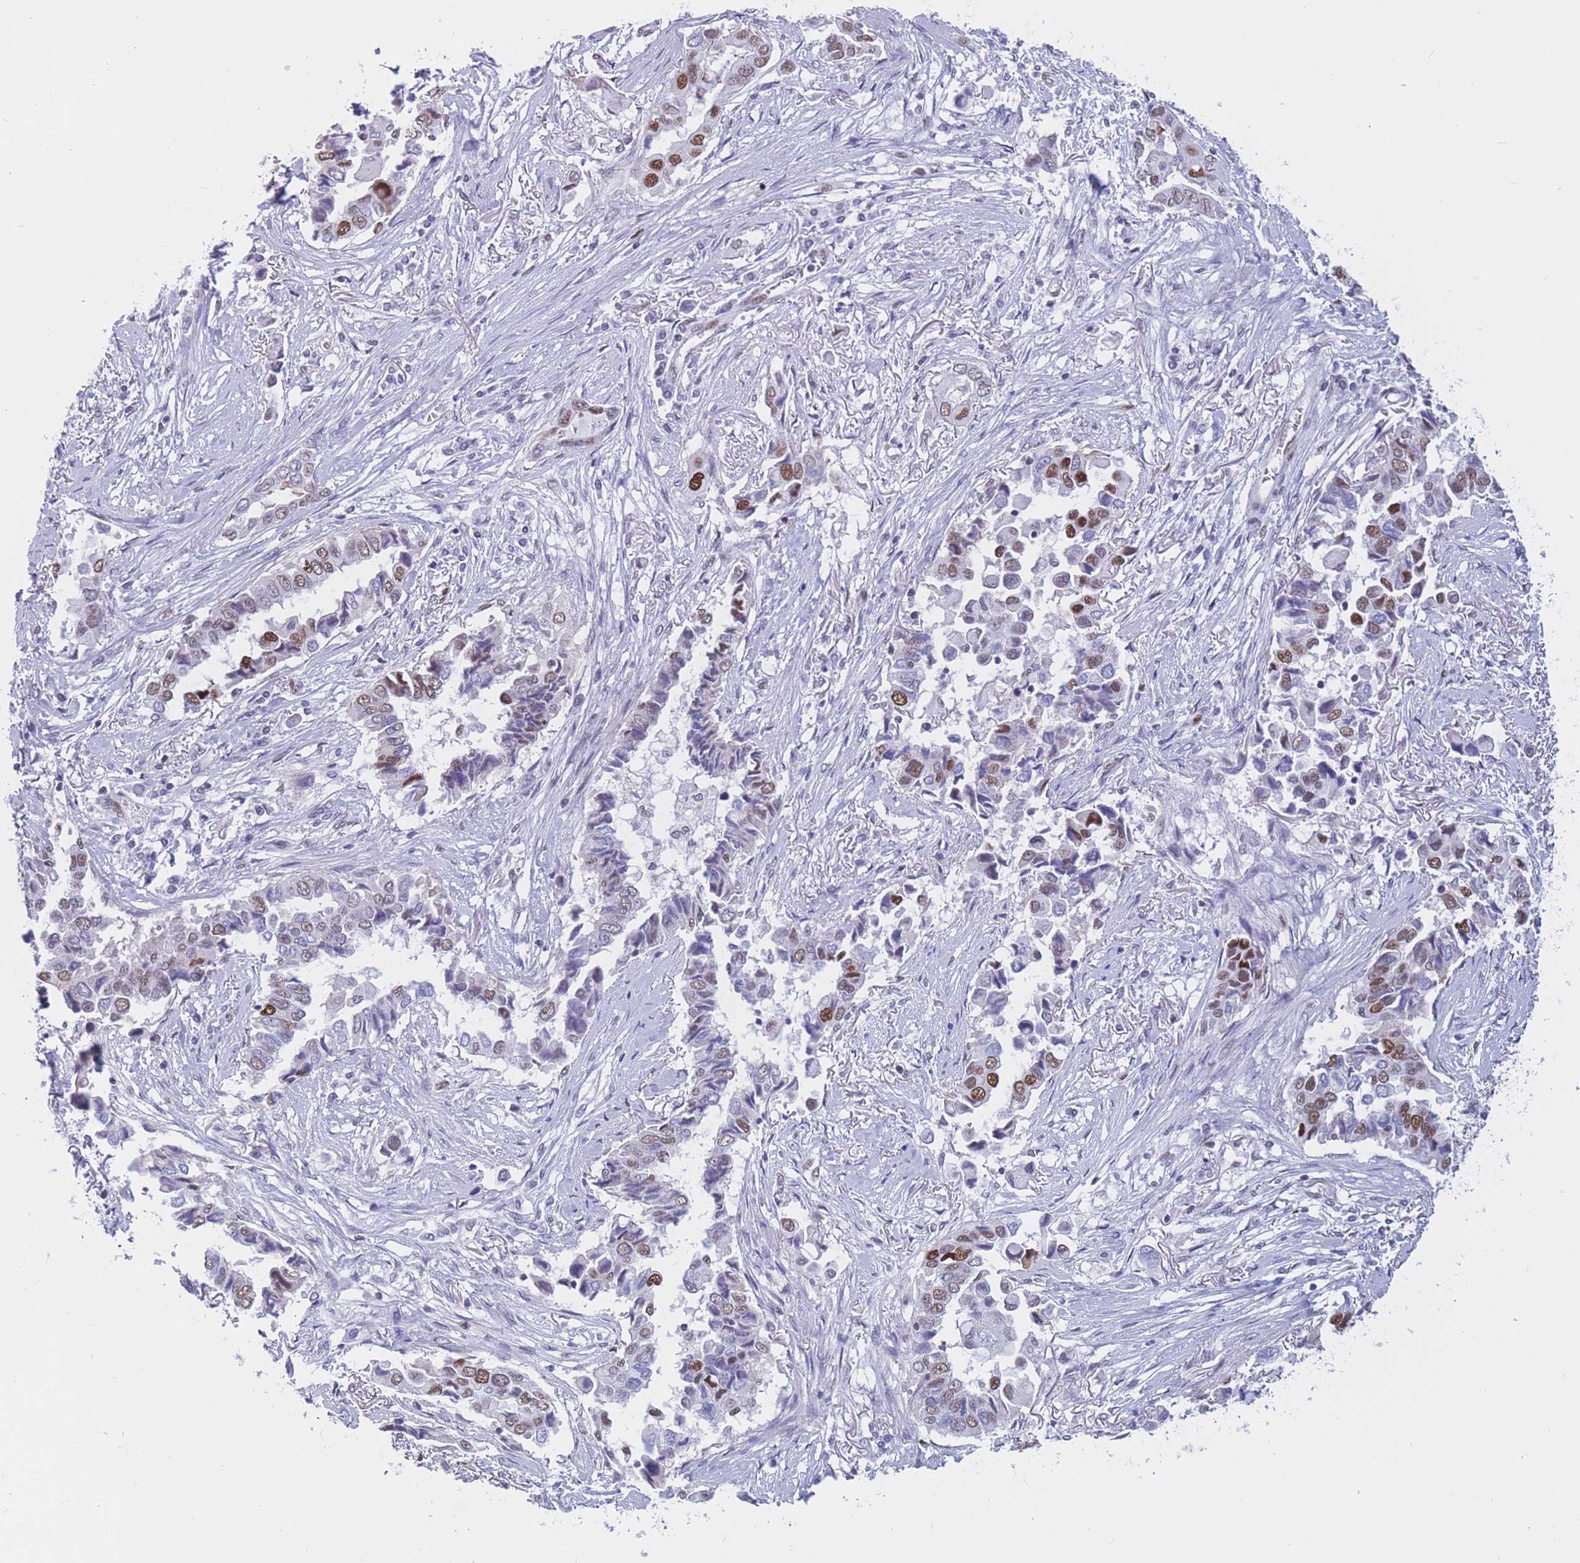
{"staining": {"intensity": "moderate", "quantity": "25%-75%", "location": "nuclear"}, "tissue": "lung cancer", "cell_type": "Tumor cells", "image_type": "cancer", "snomed": [{"axis": "morphology", "description": "Adenocarcinoma, NOS"}, {"axis": "topography", "description": "Lung"}], "caption": "Human lung cancer (adenocarcinoma) stained with a brown dye exhibits moderate nuclear positive expression in approximately 25%-75% of tumor cells.", "gene": "NASP", "patient": {"sex": "female", "age": 76}}